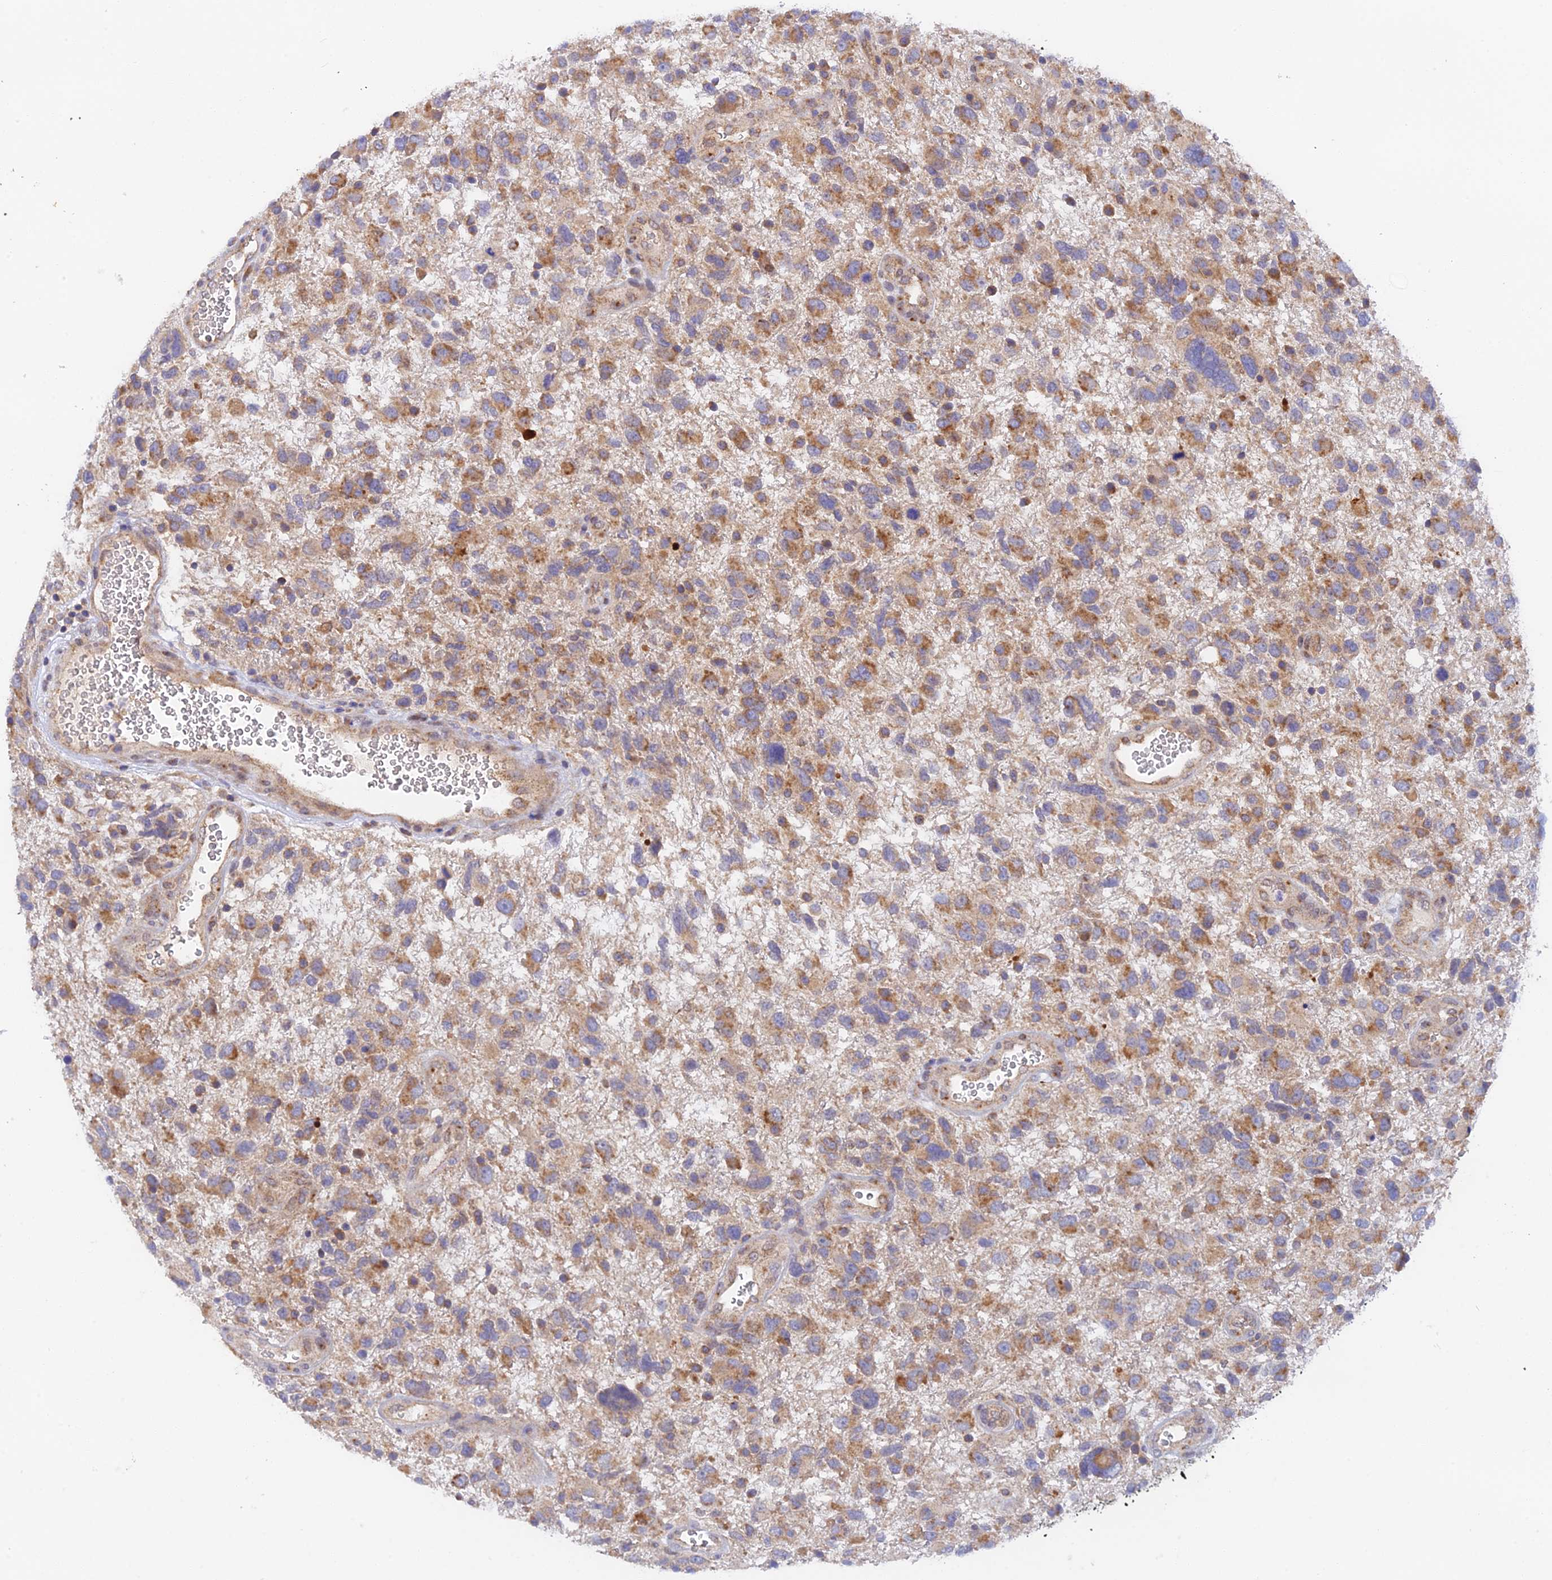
{"staining": {"intensity": "moderate", "quantity": ">75%", "location": "cytoplasmic/membranous"}, "tissue": "glioma", "cell_type": "Tumor cells", "image_type": "cancer", "snomed": [{"axis": "morphology", "description": "Glioma, malignant, High grade"}, {"axis": "topography", "description": "Brain"}], "caption": "The immunohistochemical stain shows moderate cytoplasmic/membranous staining in tumor cells of glioma tissue.", "gene": "RANBP6", "patient": {"sex": "male", "age": 61}}